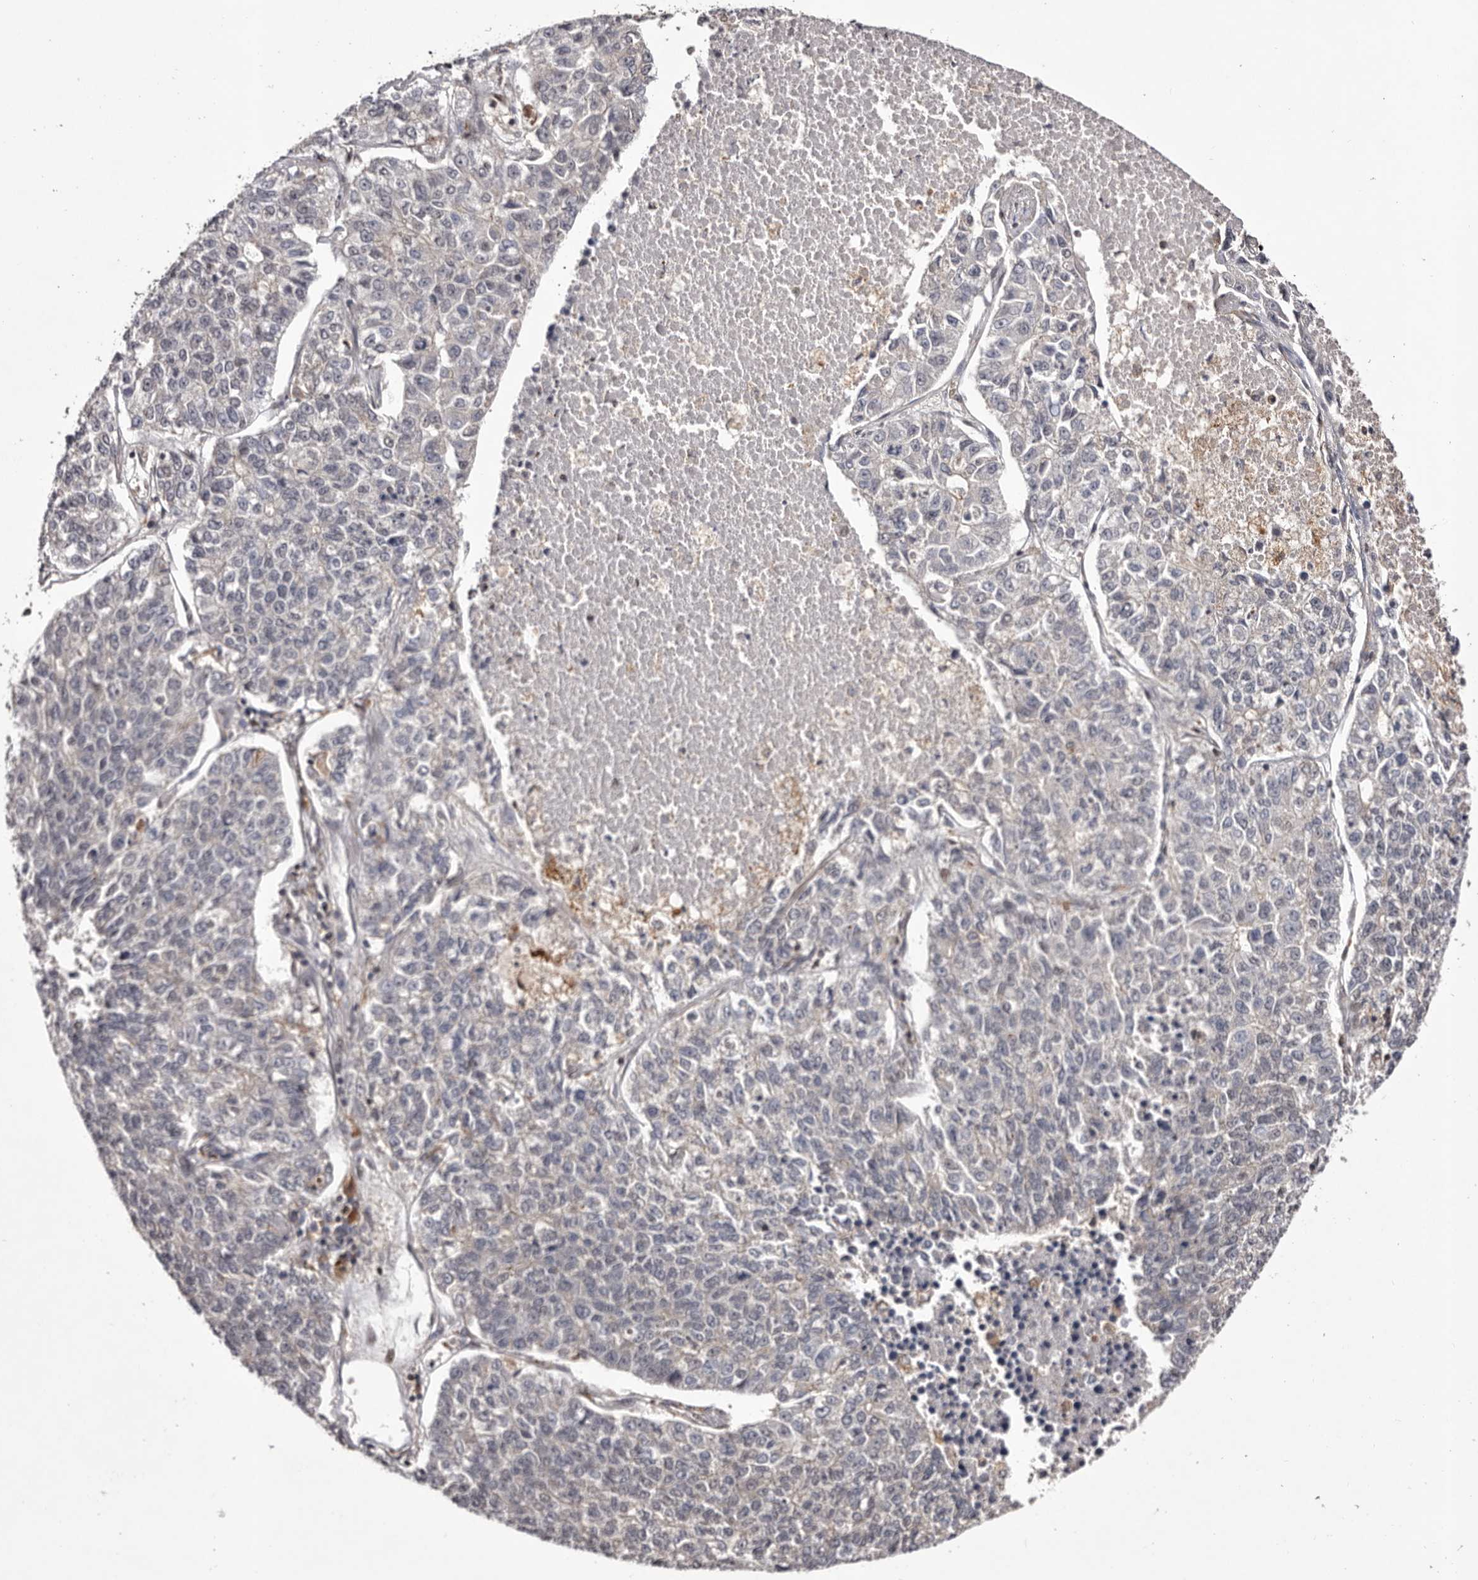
{"staining": {"intensity": "negative", "quantity": "none", "location": "none"}, "tissue": "lung cancer", "cell_type": "Tumor cells", "image_type": "cancer", "snomed": [{"axis": "morphology", "description": "Adenocarcinoma, NOS"}, {"axis": "topography", "description": "Lung"}], "caption": "A micrograph of human lung adenocarcinoma is negative for staining in tumor cells.", "gene": "FBXO5", "patient": {"sex": "male", "age": 49}}